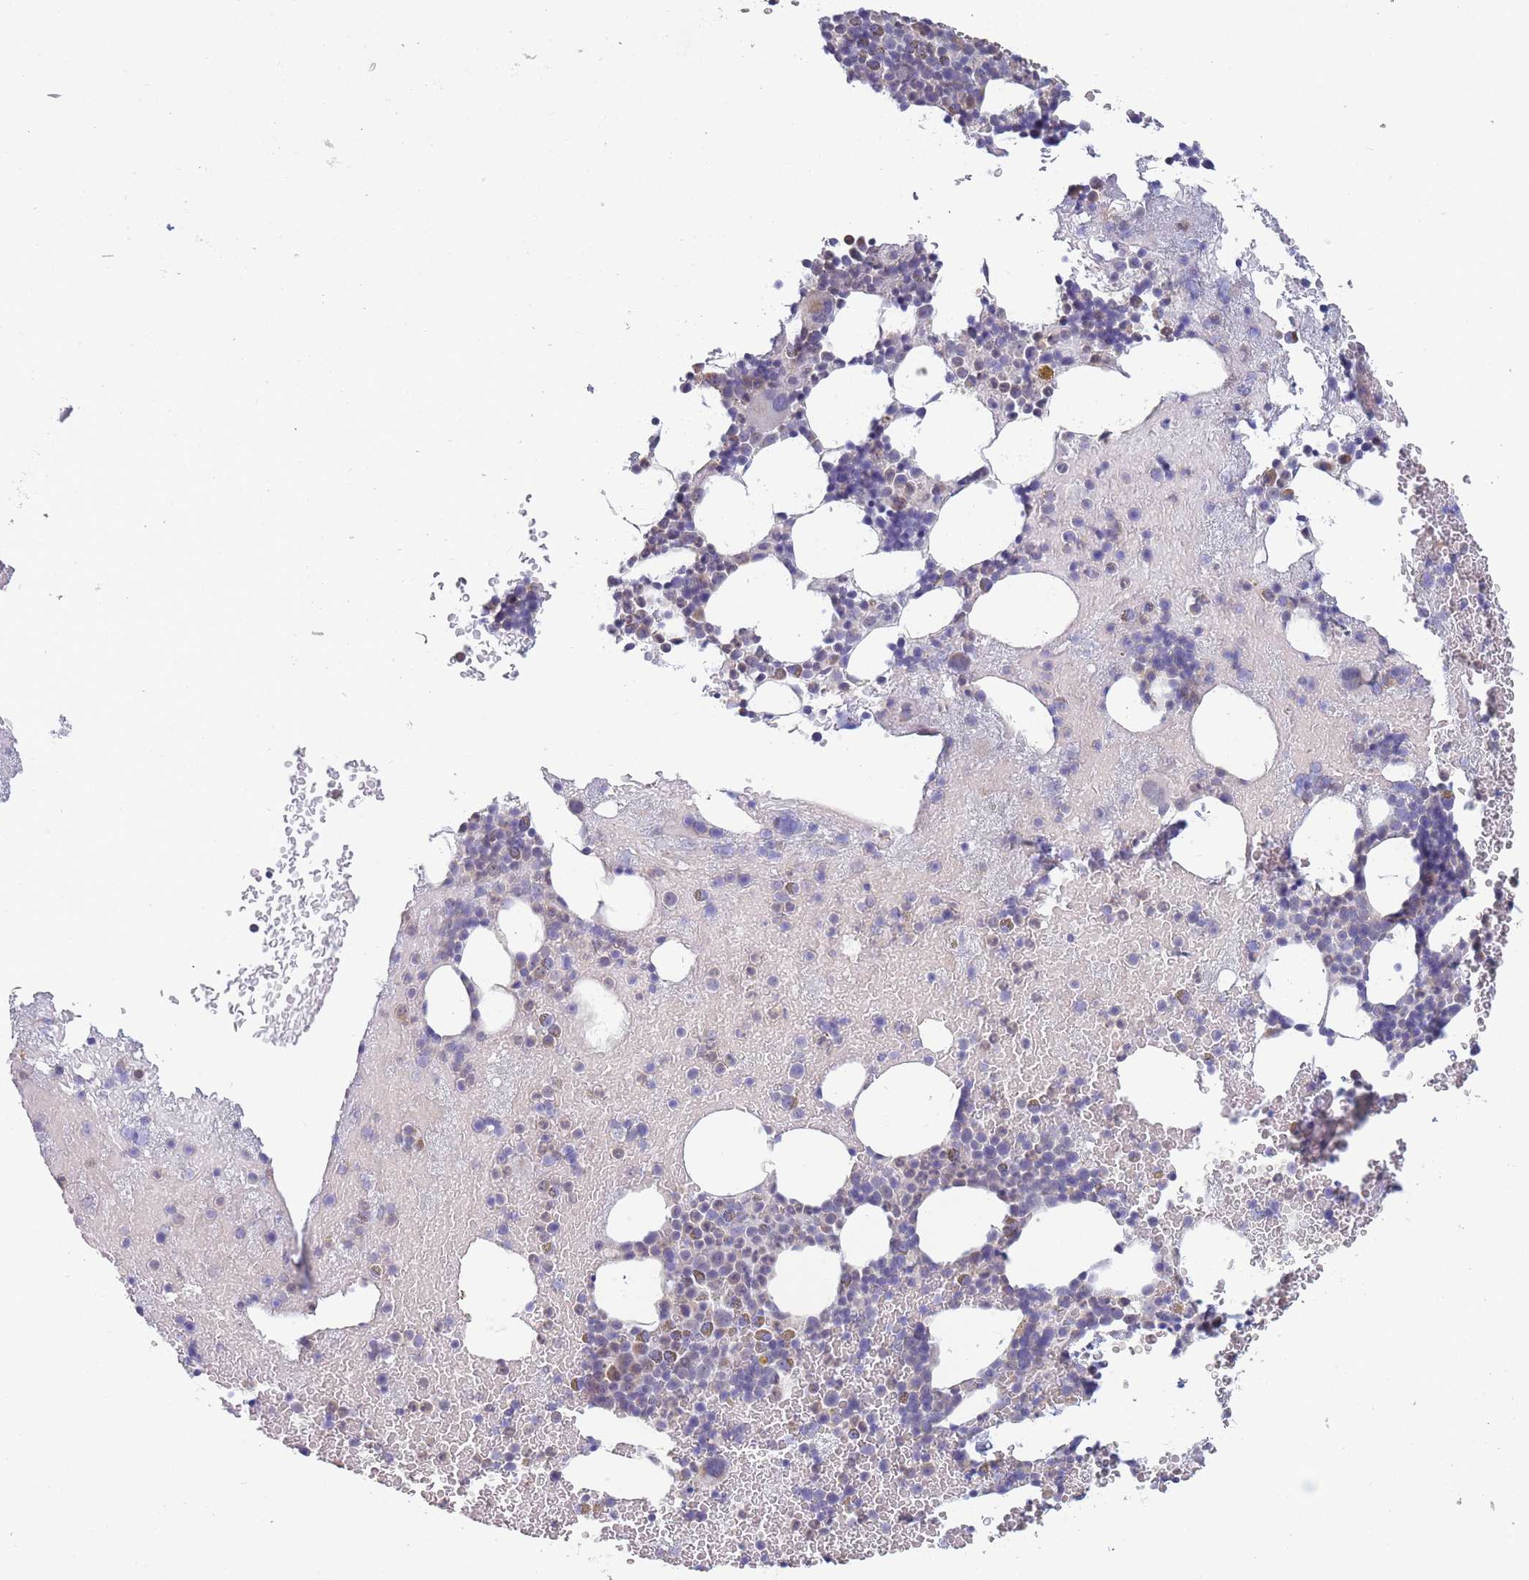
{"staining": {"intensity": "weak", "quantity": "<25%", "location": "cytoplasmic/membranous"}, "tissue": "bone marrow", "cell_type": "Hematopoietic cells", "image_type": "normal", "snomed": [{"axis": "morphology", "description": "Normal tissue, NOS"}, {"axis": "topography", "description": "Bone marrow"}], "caption": "Histopathology image shows no significant protein expression in hematopoietic cells of unremarkable bone marrow. (DAB (3,3'-diaminobenzidine) IHC visualized using brightfield microscopy, high magnification).", "gene": "NDUFAF6", "patient": {"sex": "male", "age": 26}}